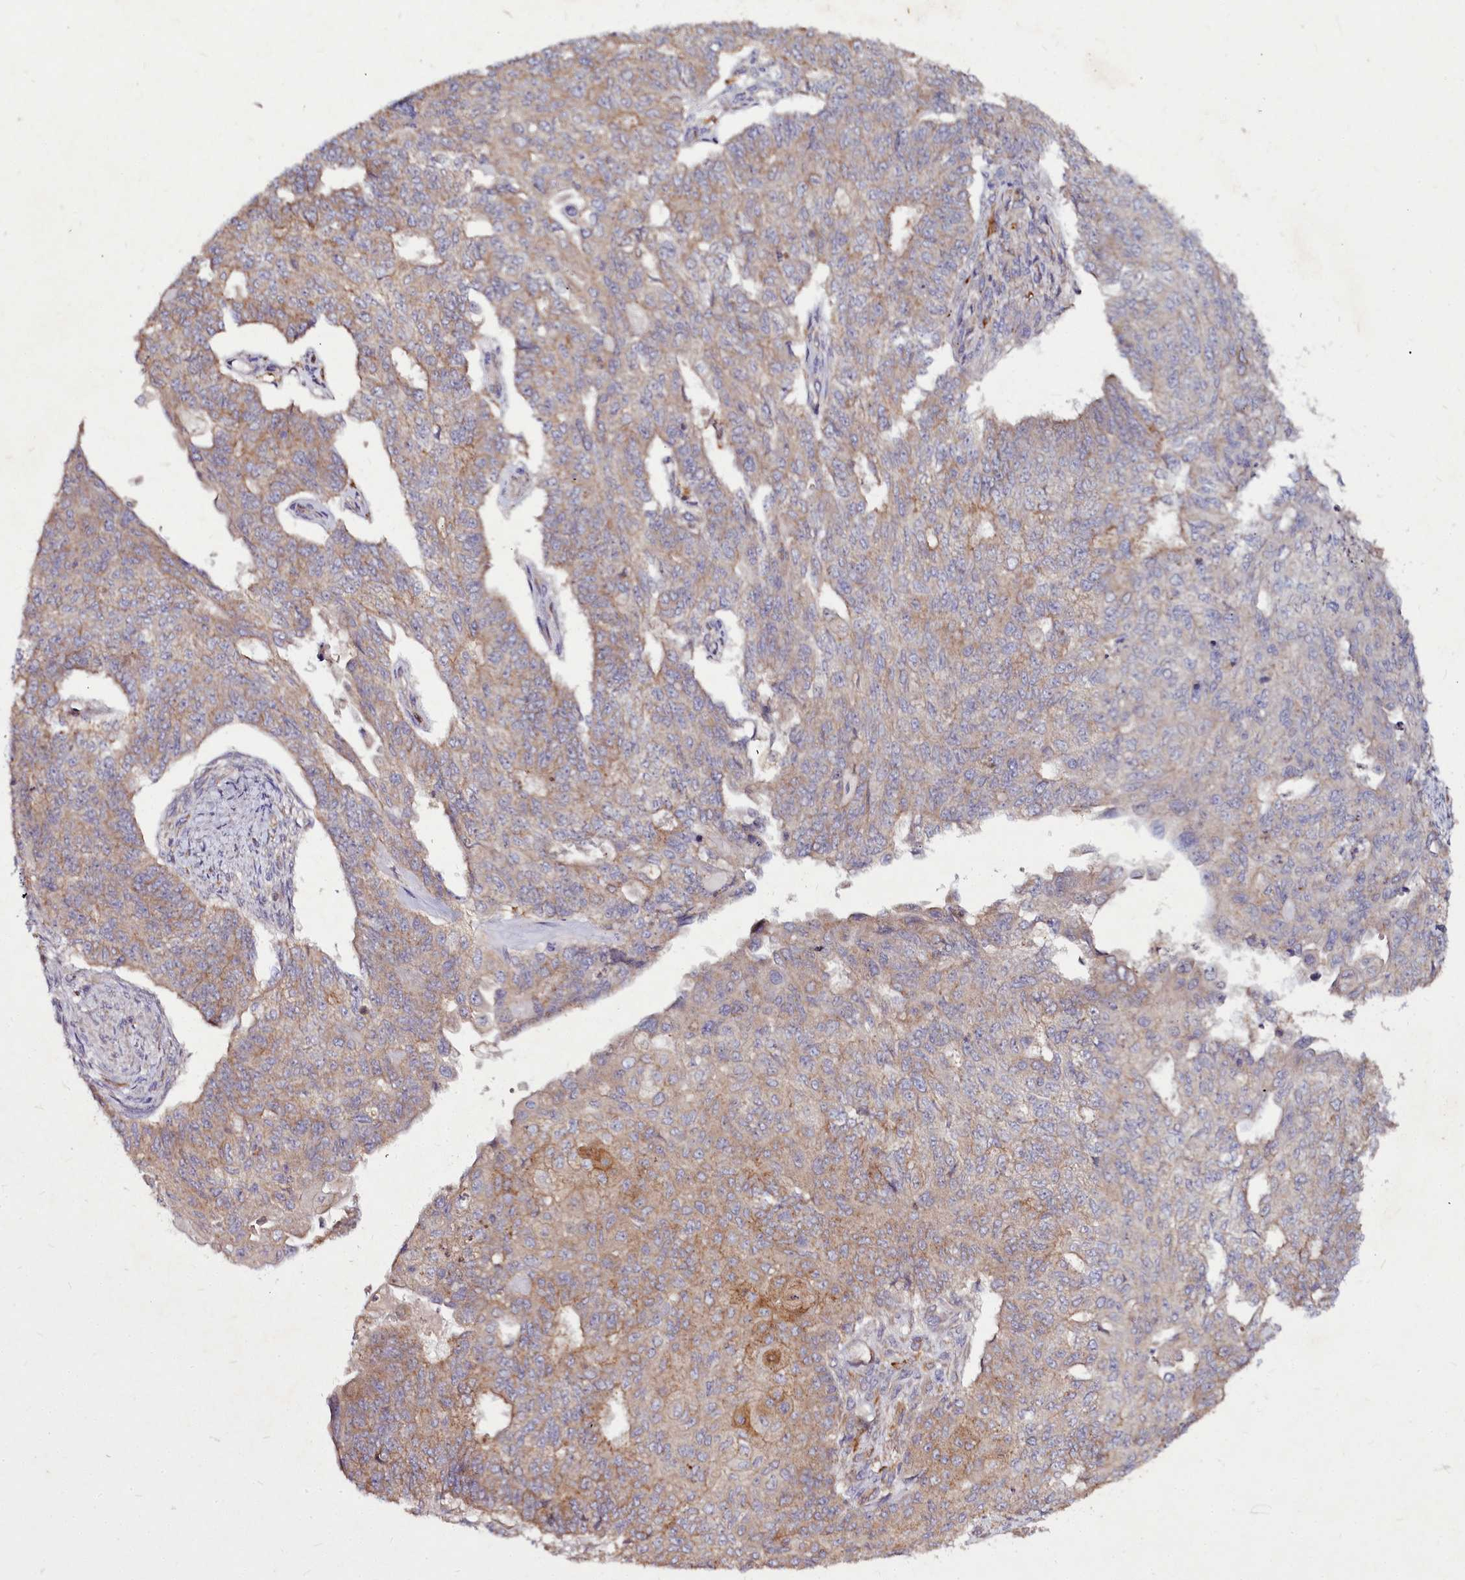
{"staining": {"intensity": "moderate", "quantity": "<25%", "location": "cytoplasmic/membranous"}, "tissue": "endometrial cancer", "cell_type": "Tumor cells", "image_type": "cancer", "snomed": [{"axis": "morphology", "description": "Adenocarcinoma, NOS"}, {"axis": "topography", "description": "Endometrium"}], "caption": "IHC (DAB) staining of endometrial adenocarcinoma reveals moderate cytoplasmic/membranous protein expression in approximately <25% of tumor cells. The staining is performed using DAB brown chromogen to label protein expression. The nuclei are counter-stained blue using hematoxylin.", "gene": "NCKAP1L", "patient": {"sex": "female", "age": 32}}